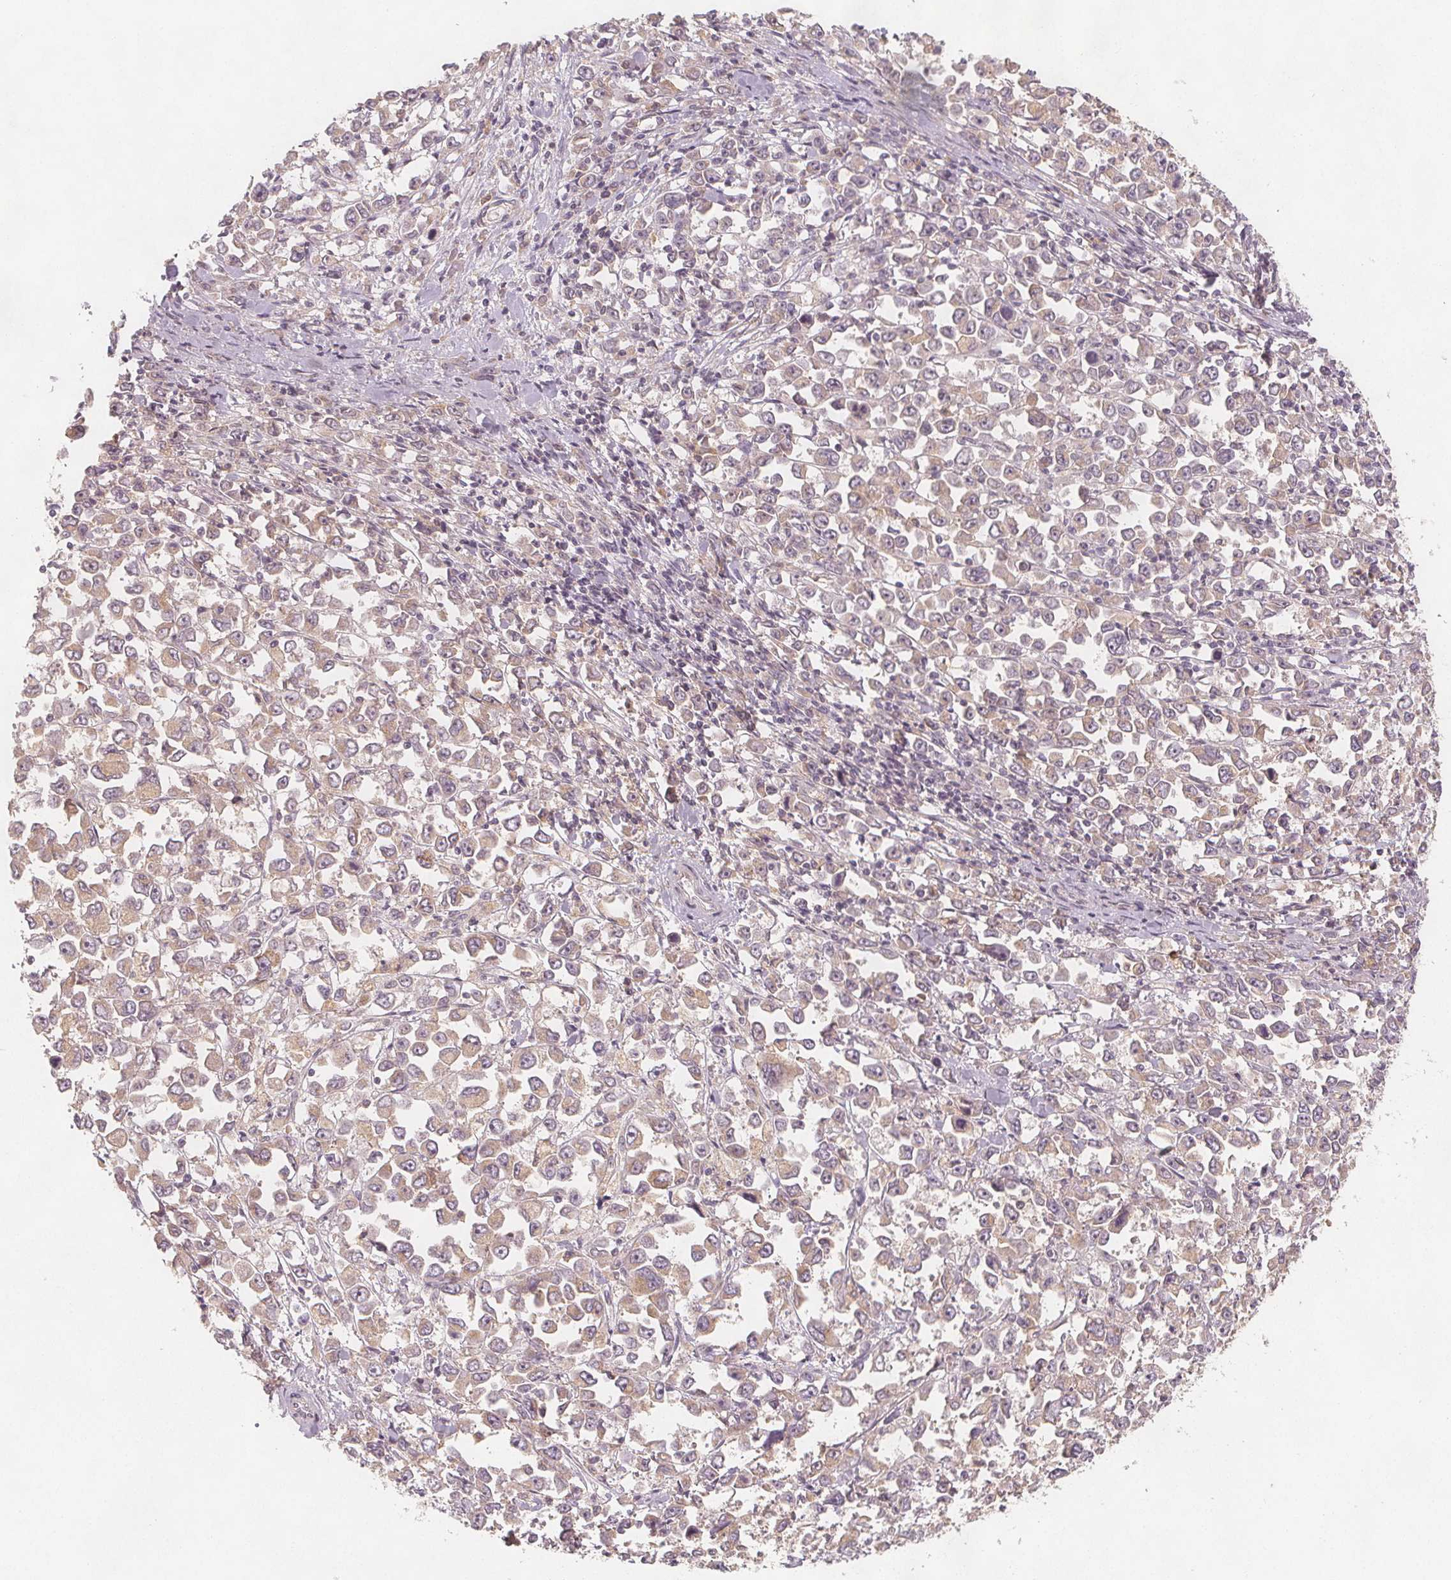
{"staining": {"intensity": "weak", "quantity": "25%-75%", "location": "cytoplasmic/membranous"}, "tissue": "stomach cancer", "cell_type": "Tumor cells", "image_type": "cancer", "snomed": [{"axis": "morphology", "description": "Adenocarcinoma, NOS"}, {"axis": "topography", "description": "Stomach, upper"}], "caption": "Immunohistochemistry of human stomach cancer displays low levels of weak cytoplasmic/membranous expression in approximately 25%-75% of tumor cells. Ihc stains the protein of interest in brown and the nuclei are stained blue.", "gene": "NCSTN", "patient": {"sex": "male", "age": 70}}